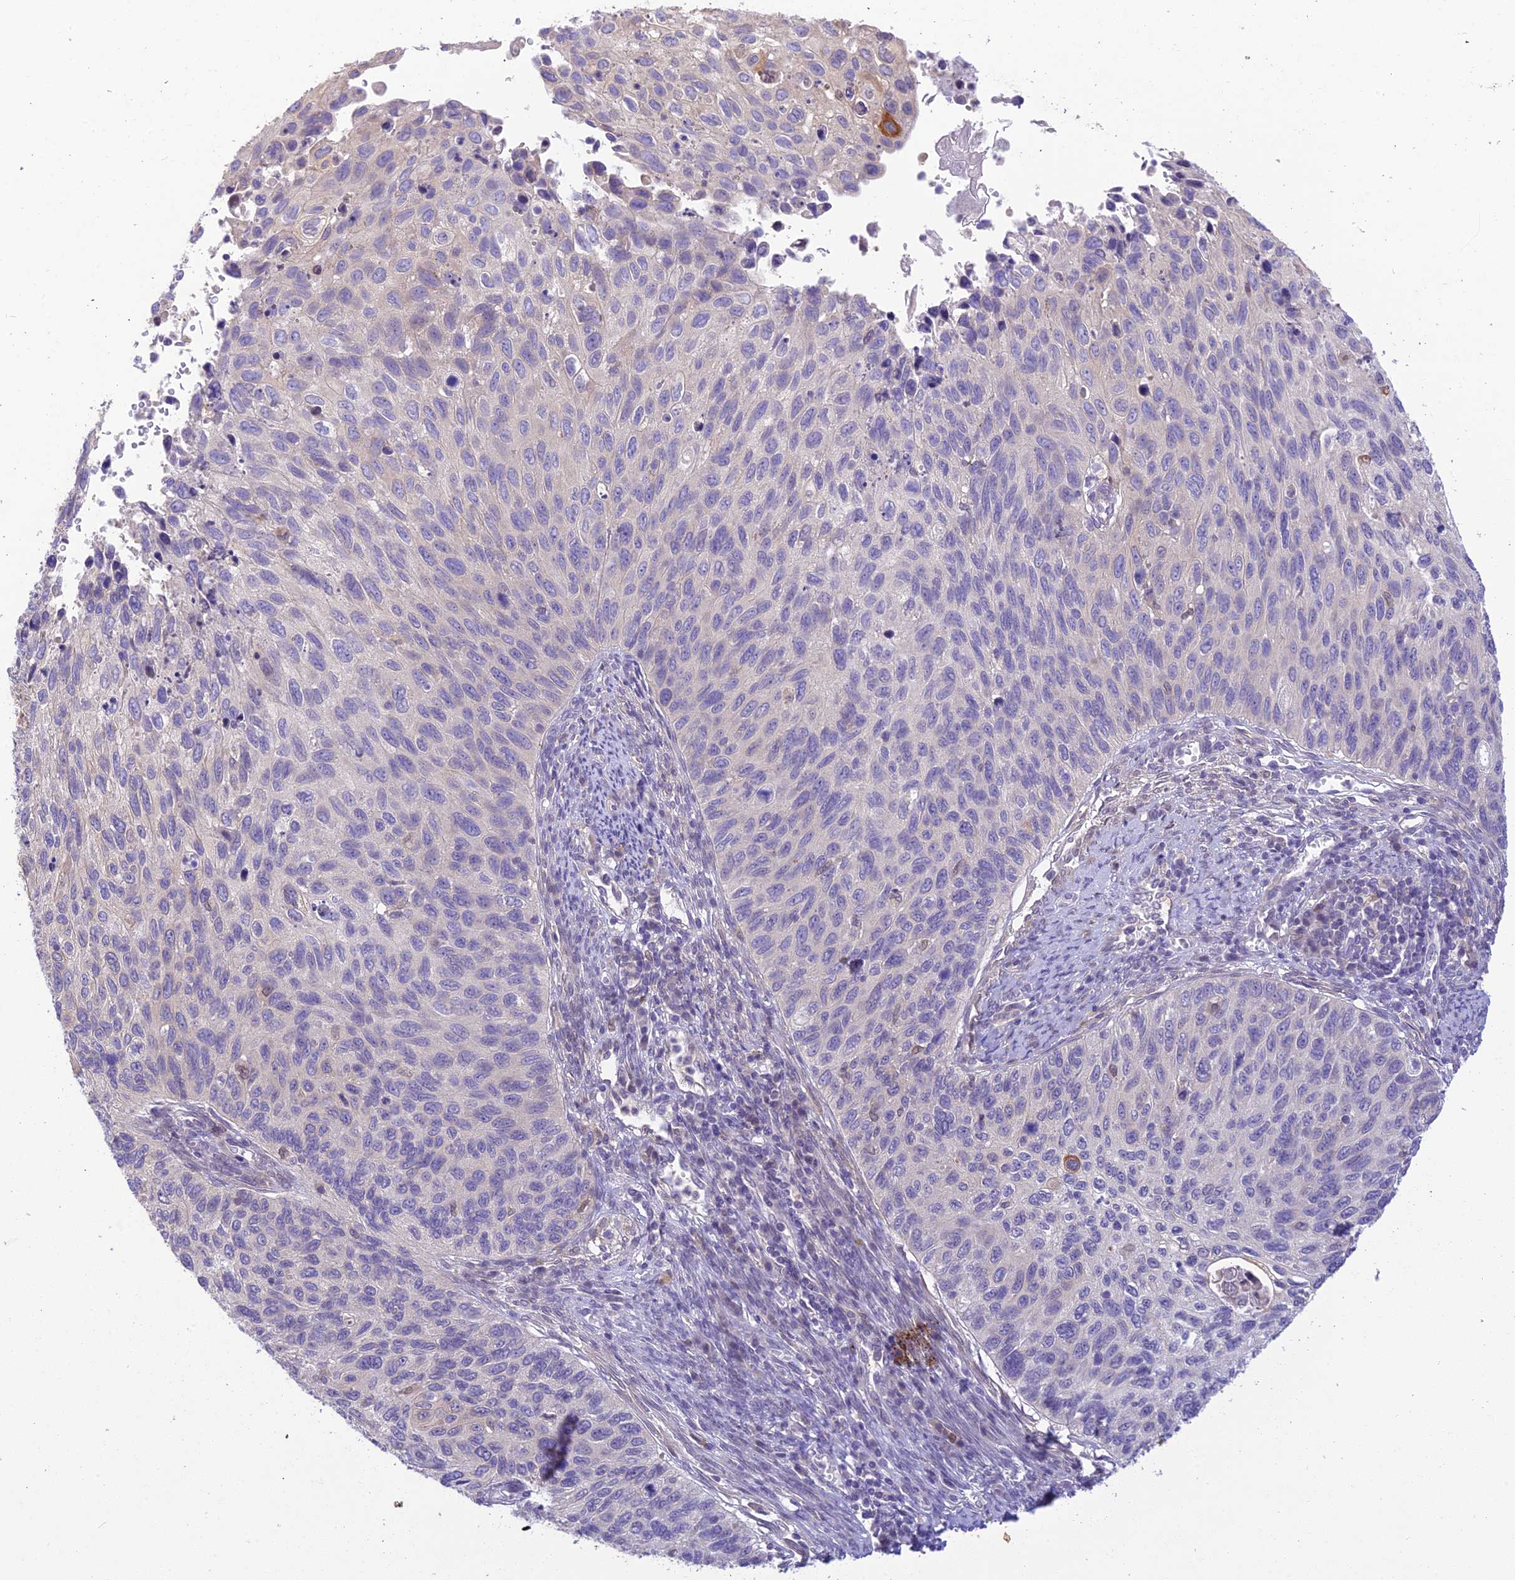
{"staining": {"intensity": "negative", "quantity": "none", "location": "none"}, "tissue": "cervical cancer", "cell_type": "Tumor cells", "image_type": "cancer", "snomed": [{"axis": "morphology", "description": "Squamous cell carcinoma, NOS"}, {"axis": "topography", "description": "Cervix"}], "caption": "IHC micrograph of human squamous cell carcinoma (cervical) stained for a protein (brown), which reveals no expression in tumor cells.", "gene": "BMT2", "patient": {"sex": "female", "age": 70}}